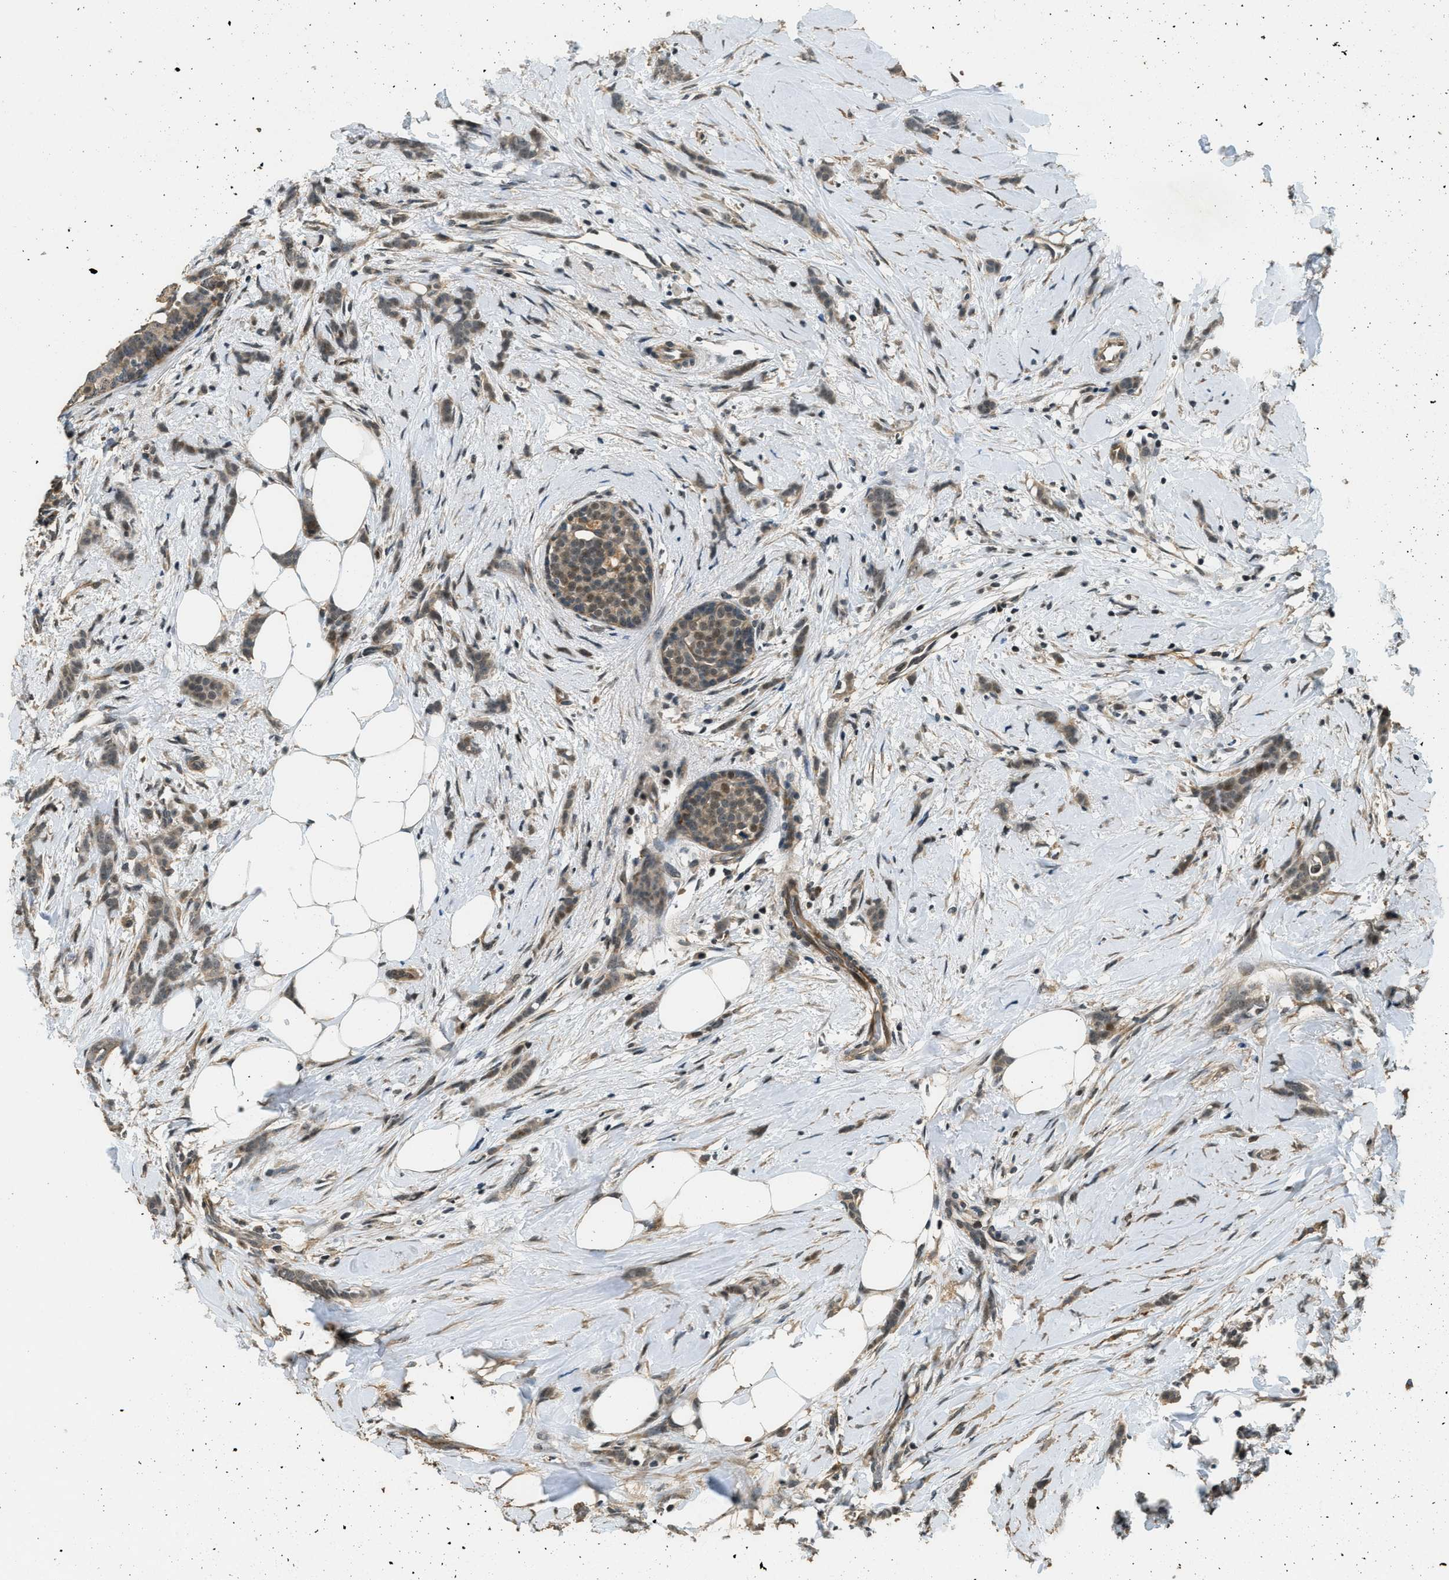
{"staining": {"intensity": "moderate", "quantity": ">75%", "location": "cytoplasmic/membranous"}, "tissue": "breast cancer", "cell_type": "Tumor cells", "image_type": "cancer", "snomed": [{"axis": "morphology", "description": "Lobular carcinoma, in situ"}, {"axis": "morphology", "description": "Lobular carcinoma"}, {"axis": "topography", "description": "Breast"}], "caption": "Brown immunohistochemical staining in breast cancer demonstrates moderate cytoplasmic/membranous expression in approximately >75% of tumor cells. (DAB (3,3'-diaminobenzidine) IHC with brightfield microscopy, high magnification).", "gene": "MED21", "patient": {"sex": "female", "age": 41}}